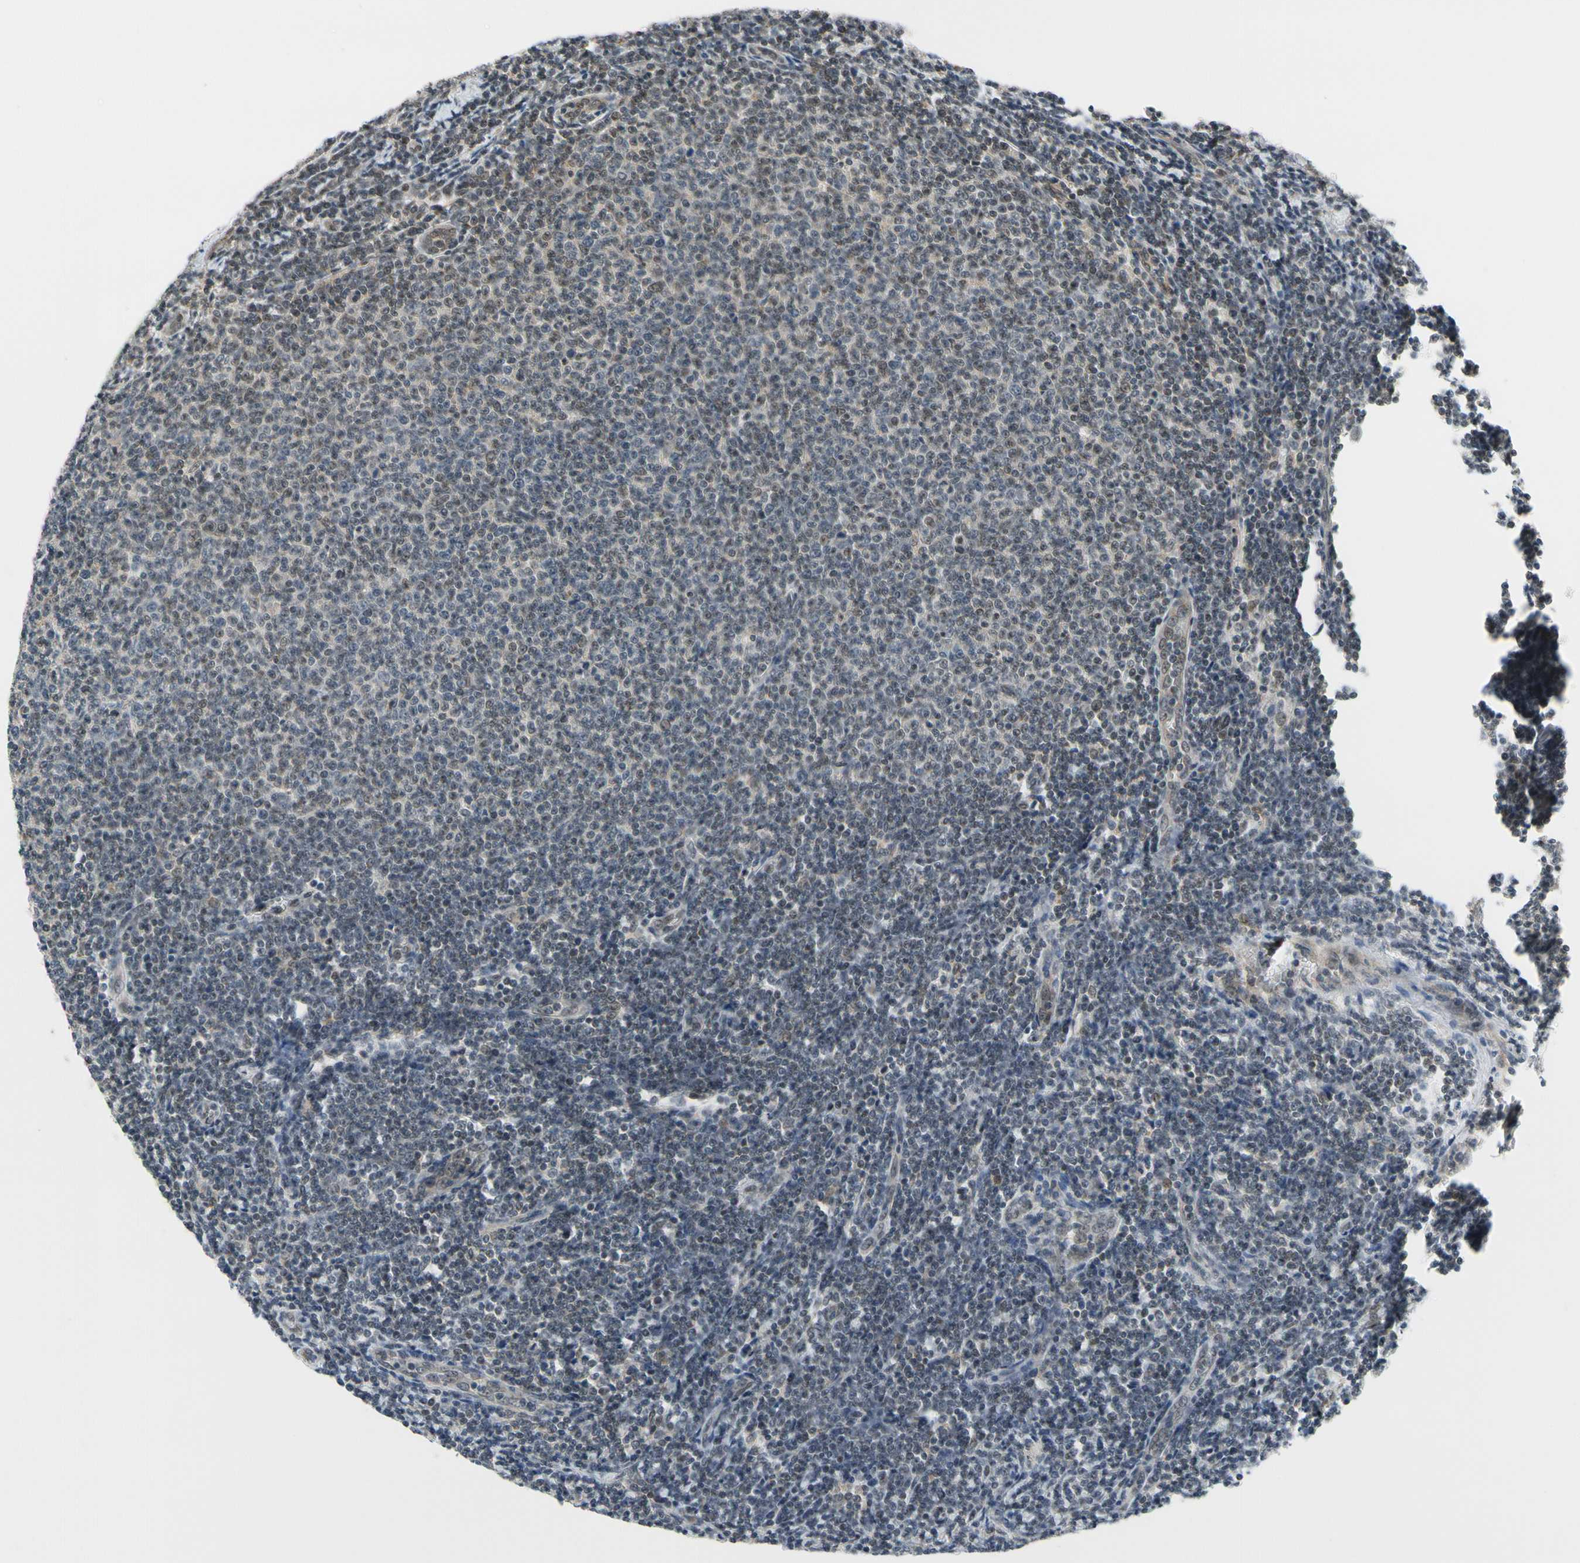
{"staining": {"intensity": "weak", "quantity": "<25%", "location": "nuclear"}, "tissue": "lymphoma", "cell_type": "Tumor cells", "image_type": "cancer", "snomed": [{"axis": "morphology", "description": "Malignant lymphoma, non-Hodgkin's type, Low grade"}, {"axis": "topography", "description": "Lymph node"}], "caption": "Human lymphoma stained for a protein using immunohistochemistry exhibits no positivity in tumor cells.", "gene": "TAF12", "patient": {"sex": "male", "age": 66}}